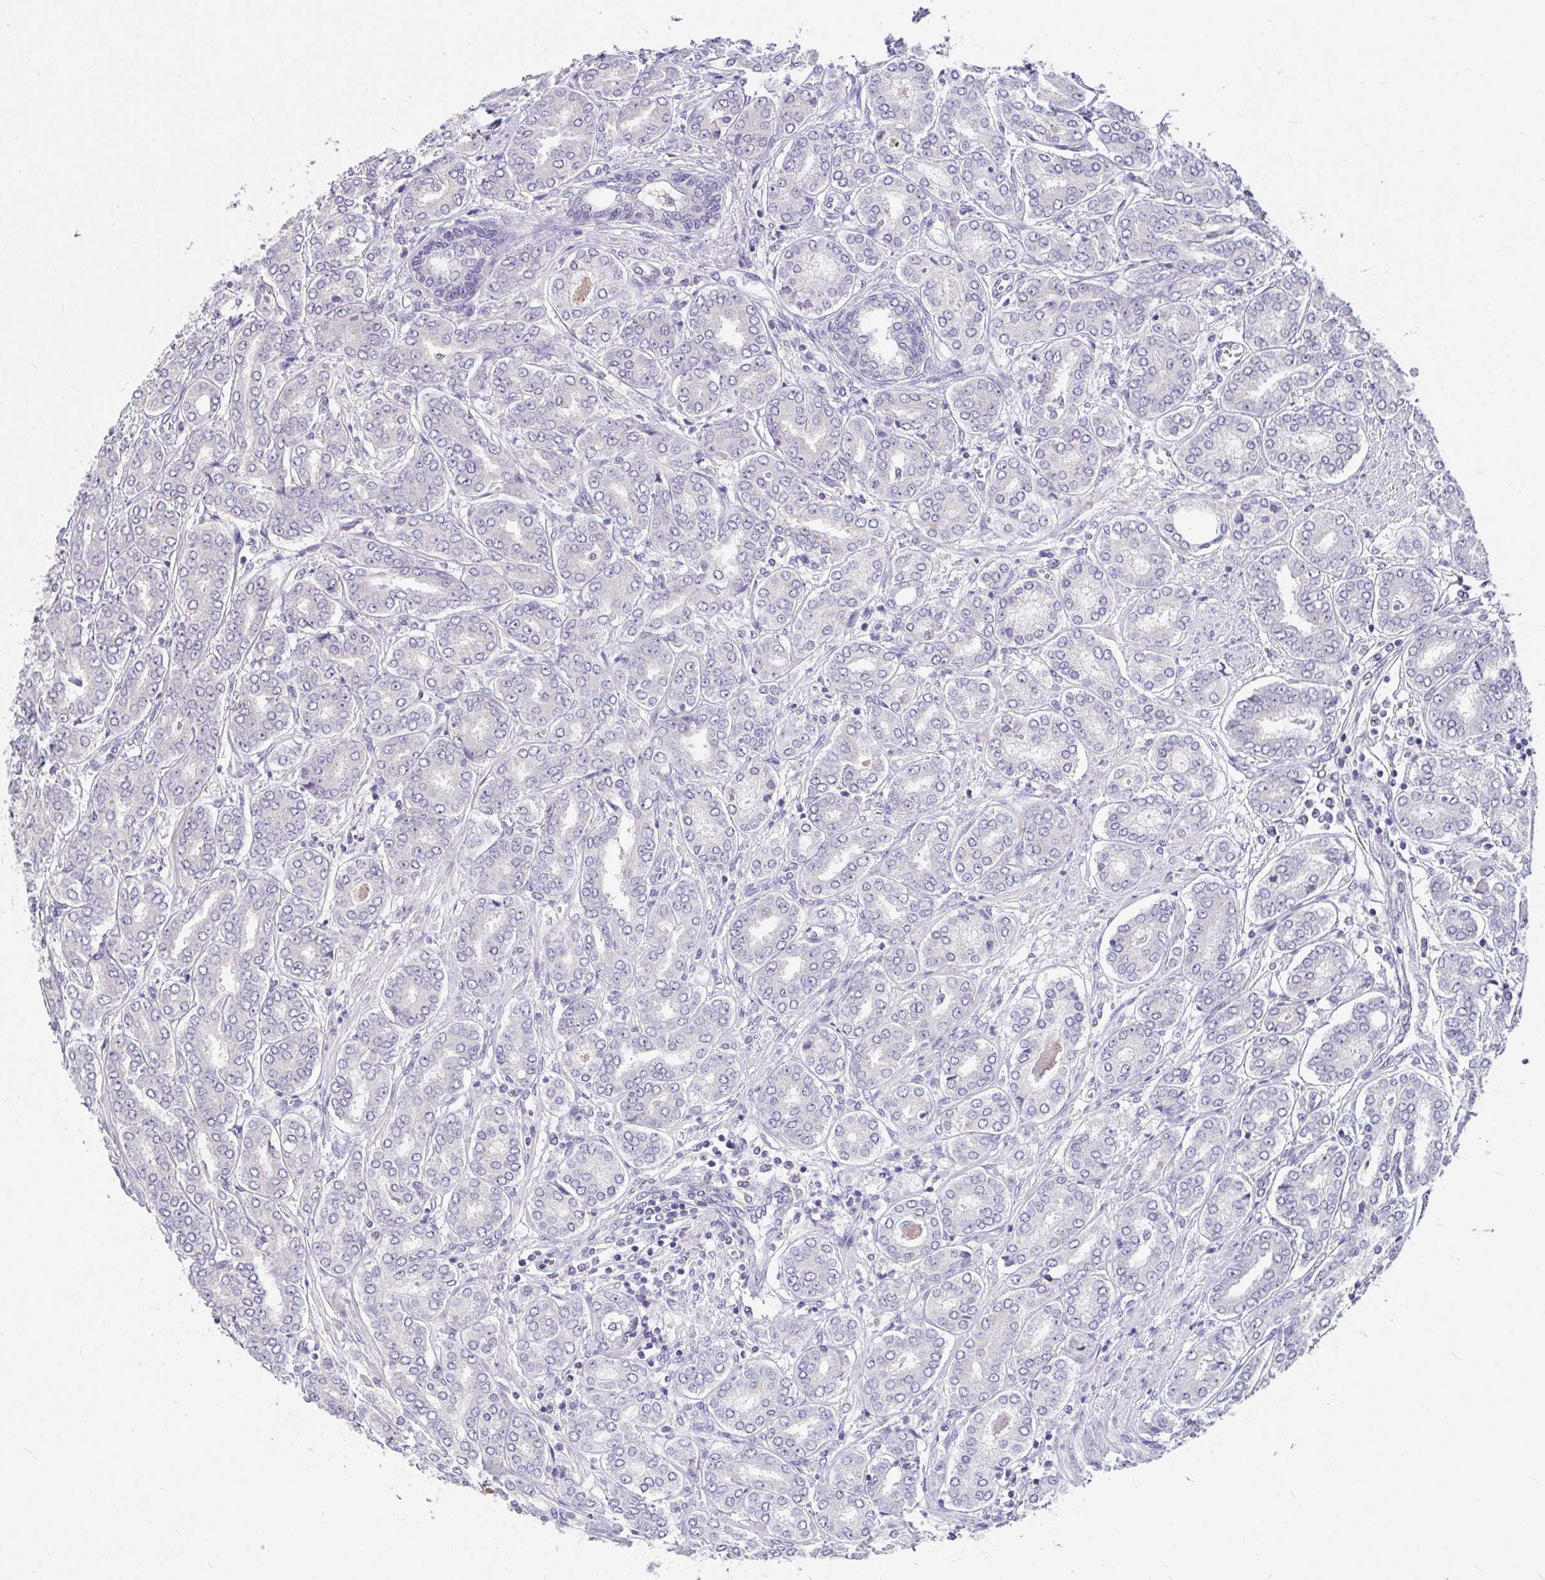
{"staining": {"intensity": "negative", "quantity": "none", "location": "none"}, "tissue": "prostate cancer", "cell_type": "Tumor cells", "image_type": "cancer", "snomed": [{"axis": "morphology", "description": "Adenocarcinoma, High grade"}, {"axis": "topography", "description": "Prostate"}], "caption": "The image displays no significant staining in tumor cells of prostate cancer (high-grade adenocarcinoma).", "gene": "GLTPD2", "patient": {"sex": "male", "age": 72}}